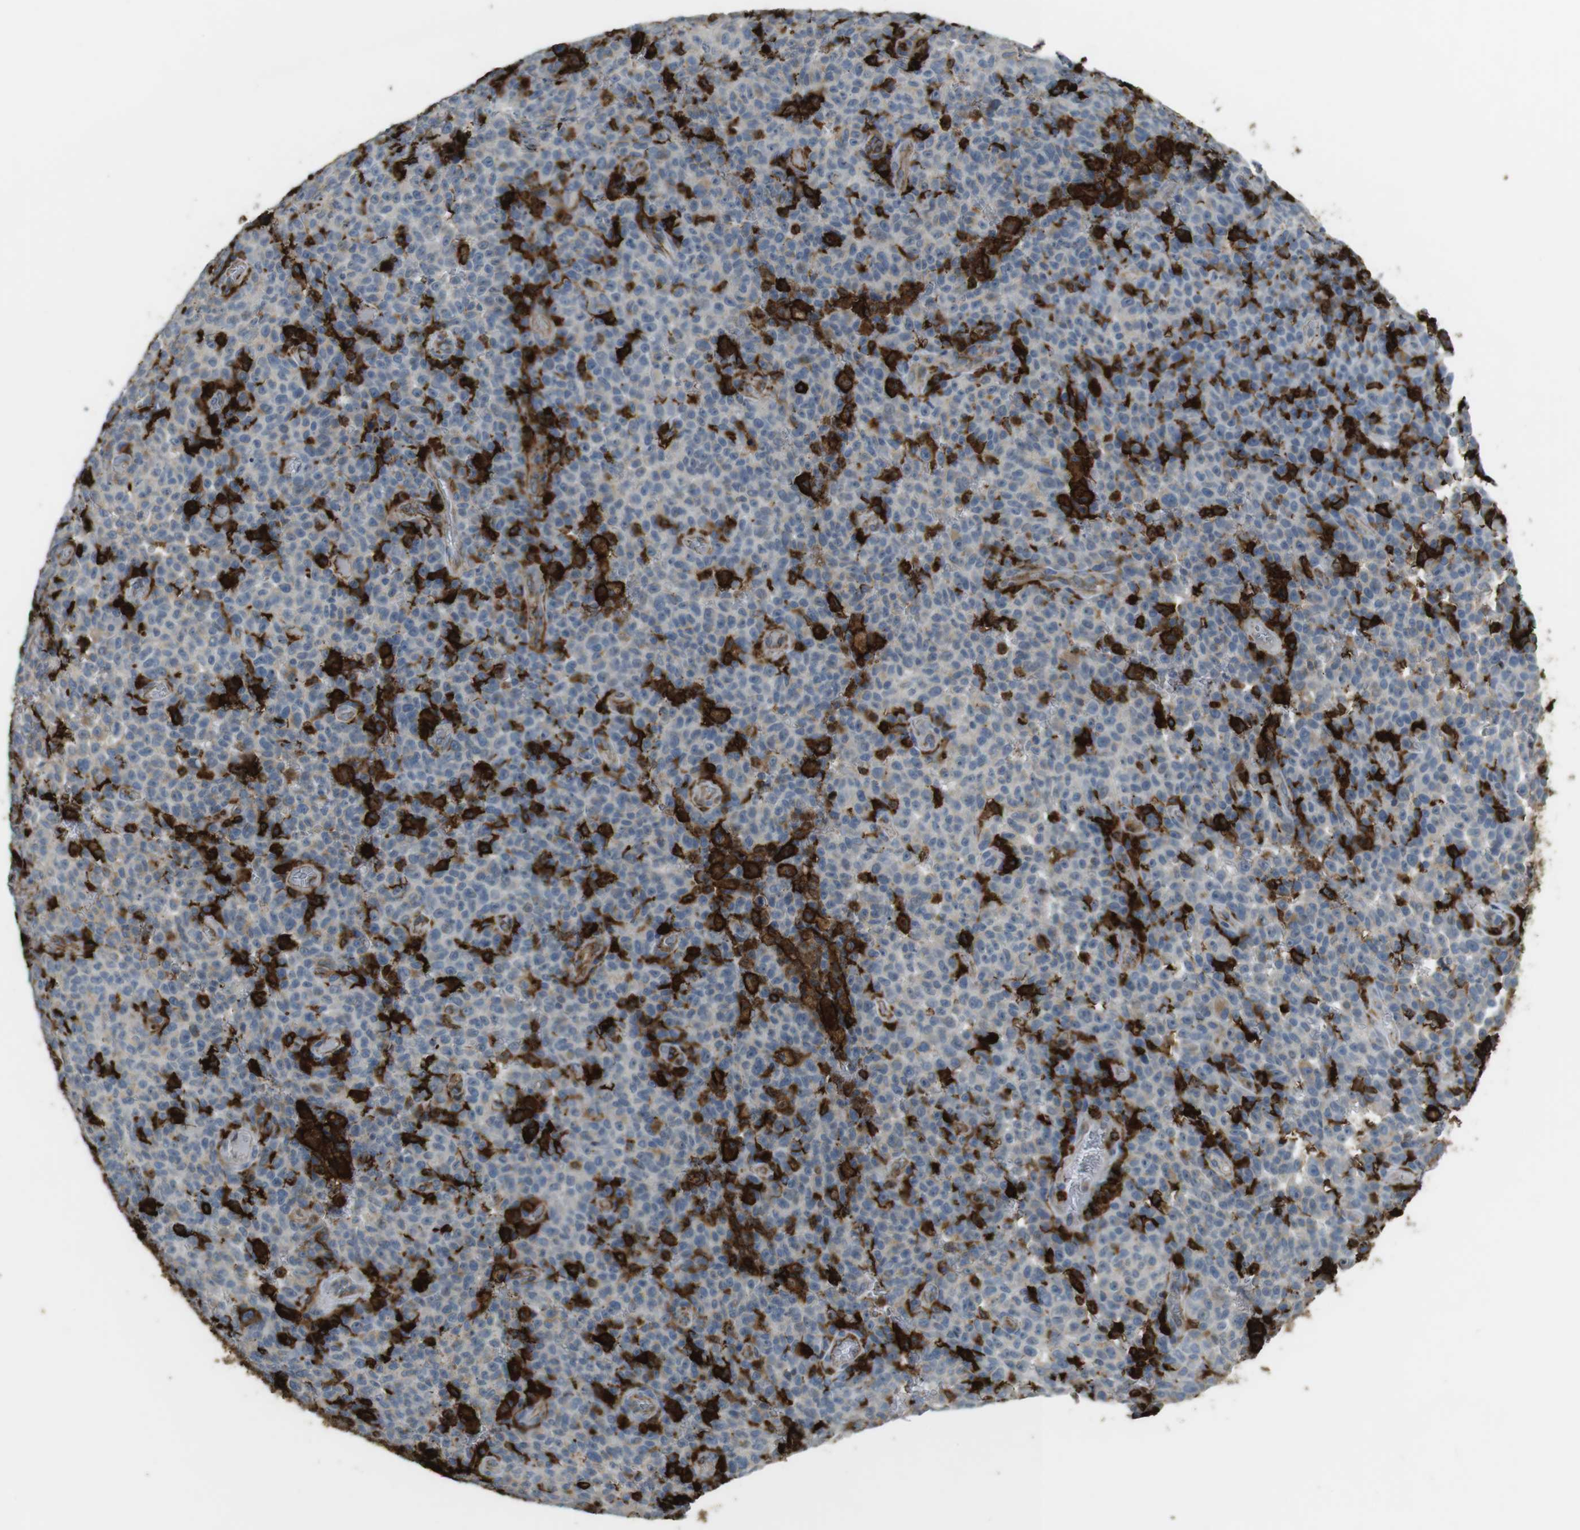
{"staining": {"intensity": "negative", "quantity": "none", "location": "none"}, "tissue": "melanoma", "cell_type": "Tumor cells", "image_type": "cancer", "snomed": [{"axis": "morphology", "description": "Malignant melanoma, NOS"}, {"axis": "topography", "description": "Skin"}], "caption": "Immunohistochemistry (IHC) of malignant melanoma shows no expression in tumor cells. (Brightfield microscopy of DAB IHC at high magnification).", "gene": "HLA-DRA", "patient": {"sex": "female", "age": 82}}